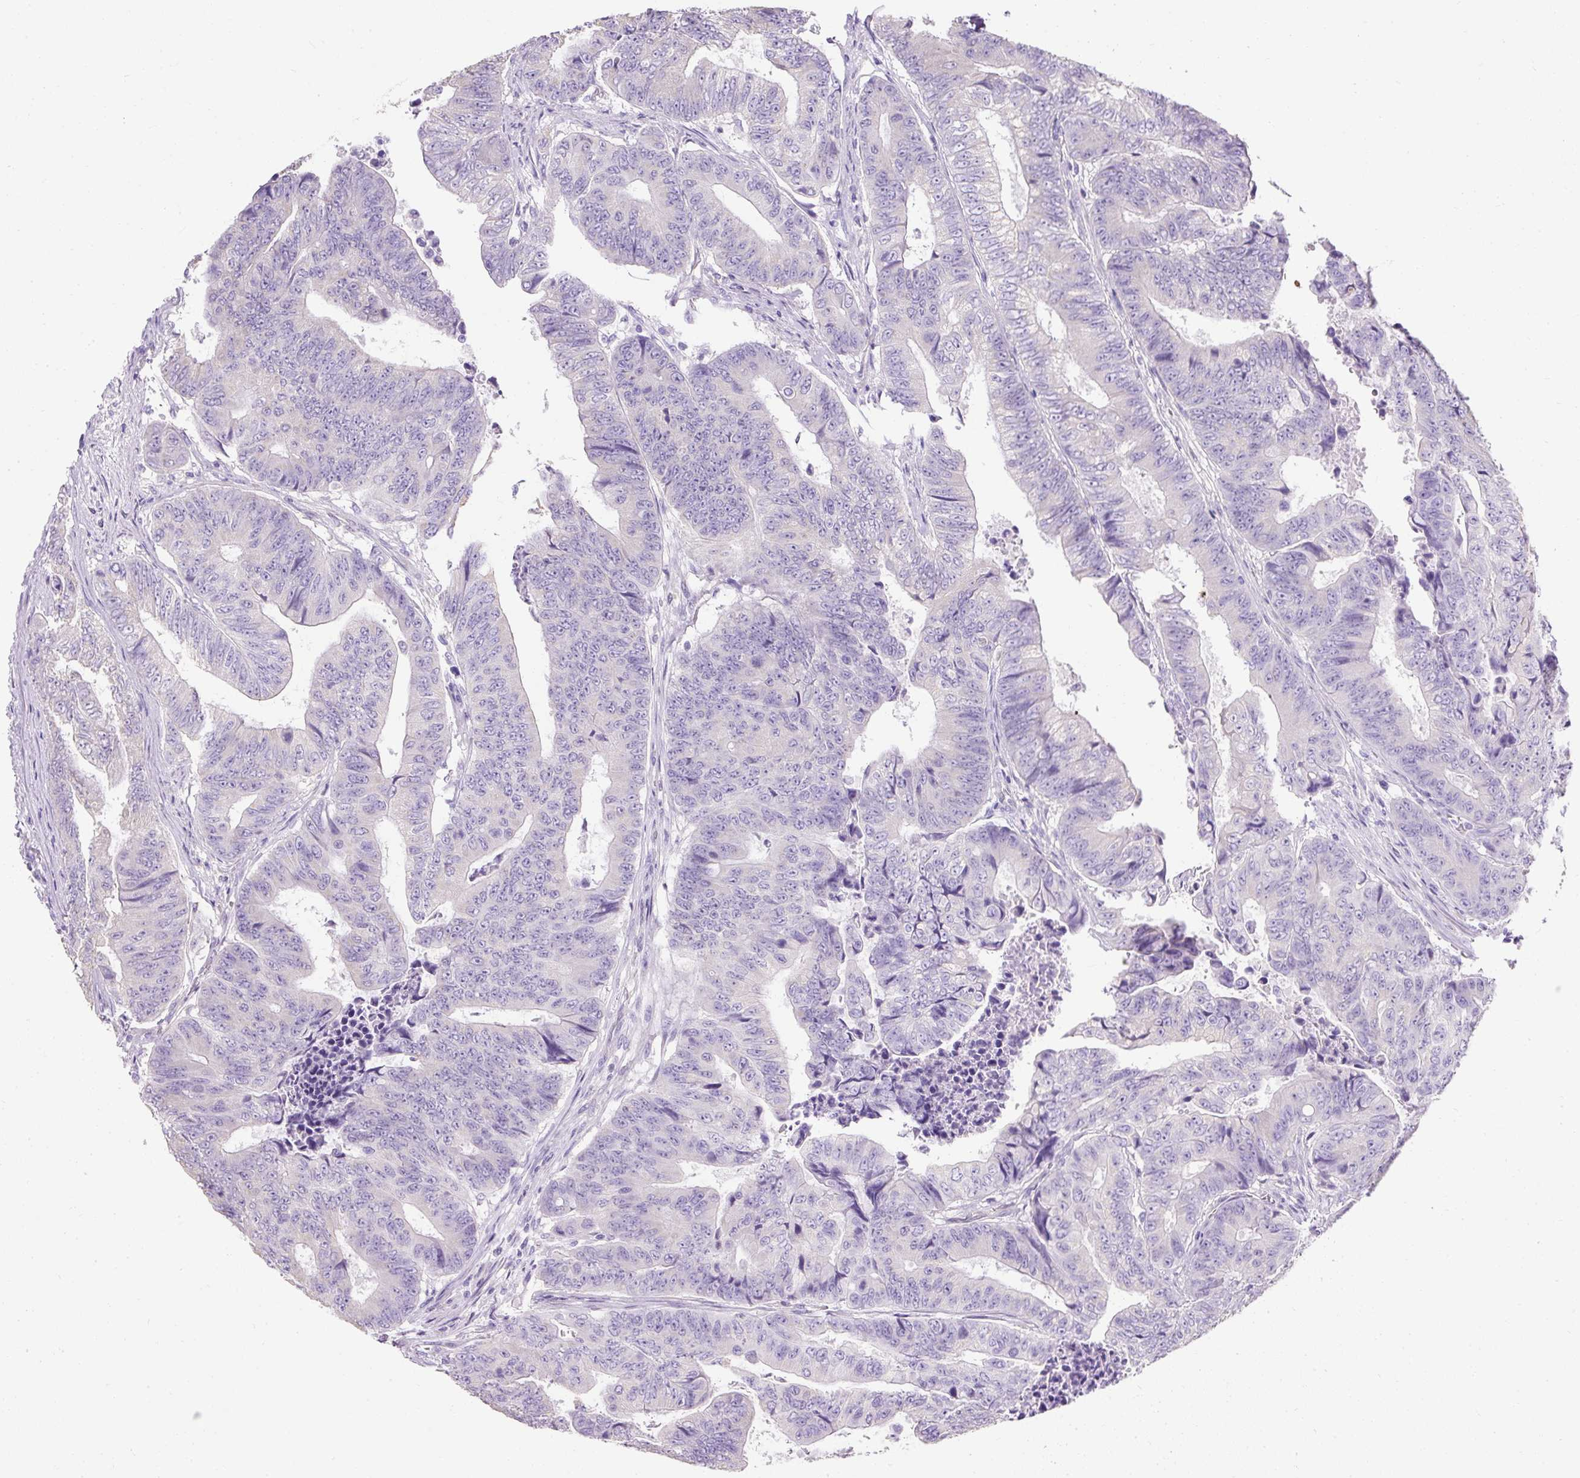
{"staining": {"intensity": "negative", "quantity": "none", "location": "none"}, "tissue": "colorectal cancer", "cell_type": "Tumor cells", "image_type": "cancer", "snomed": [{"axis": "morphology", "description": "Adenocarcinoma, NOS"}, {"axis": "topography", "description": "Colon"}], "caption": "An image of human colorectal adenocarcinoma is negative for staining in tumor cells.", "gene": "C2CD4C", "patient": {"sex": "female", "age": 48}}